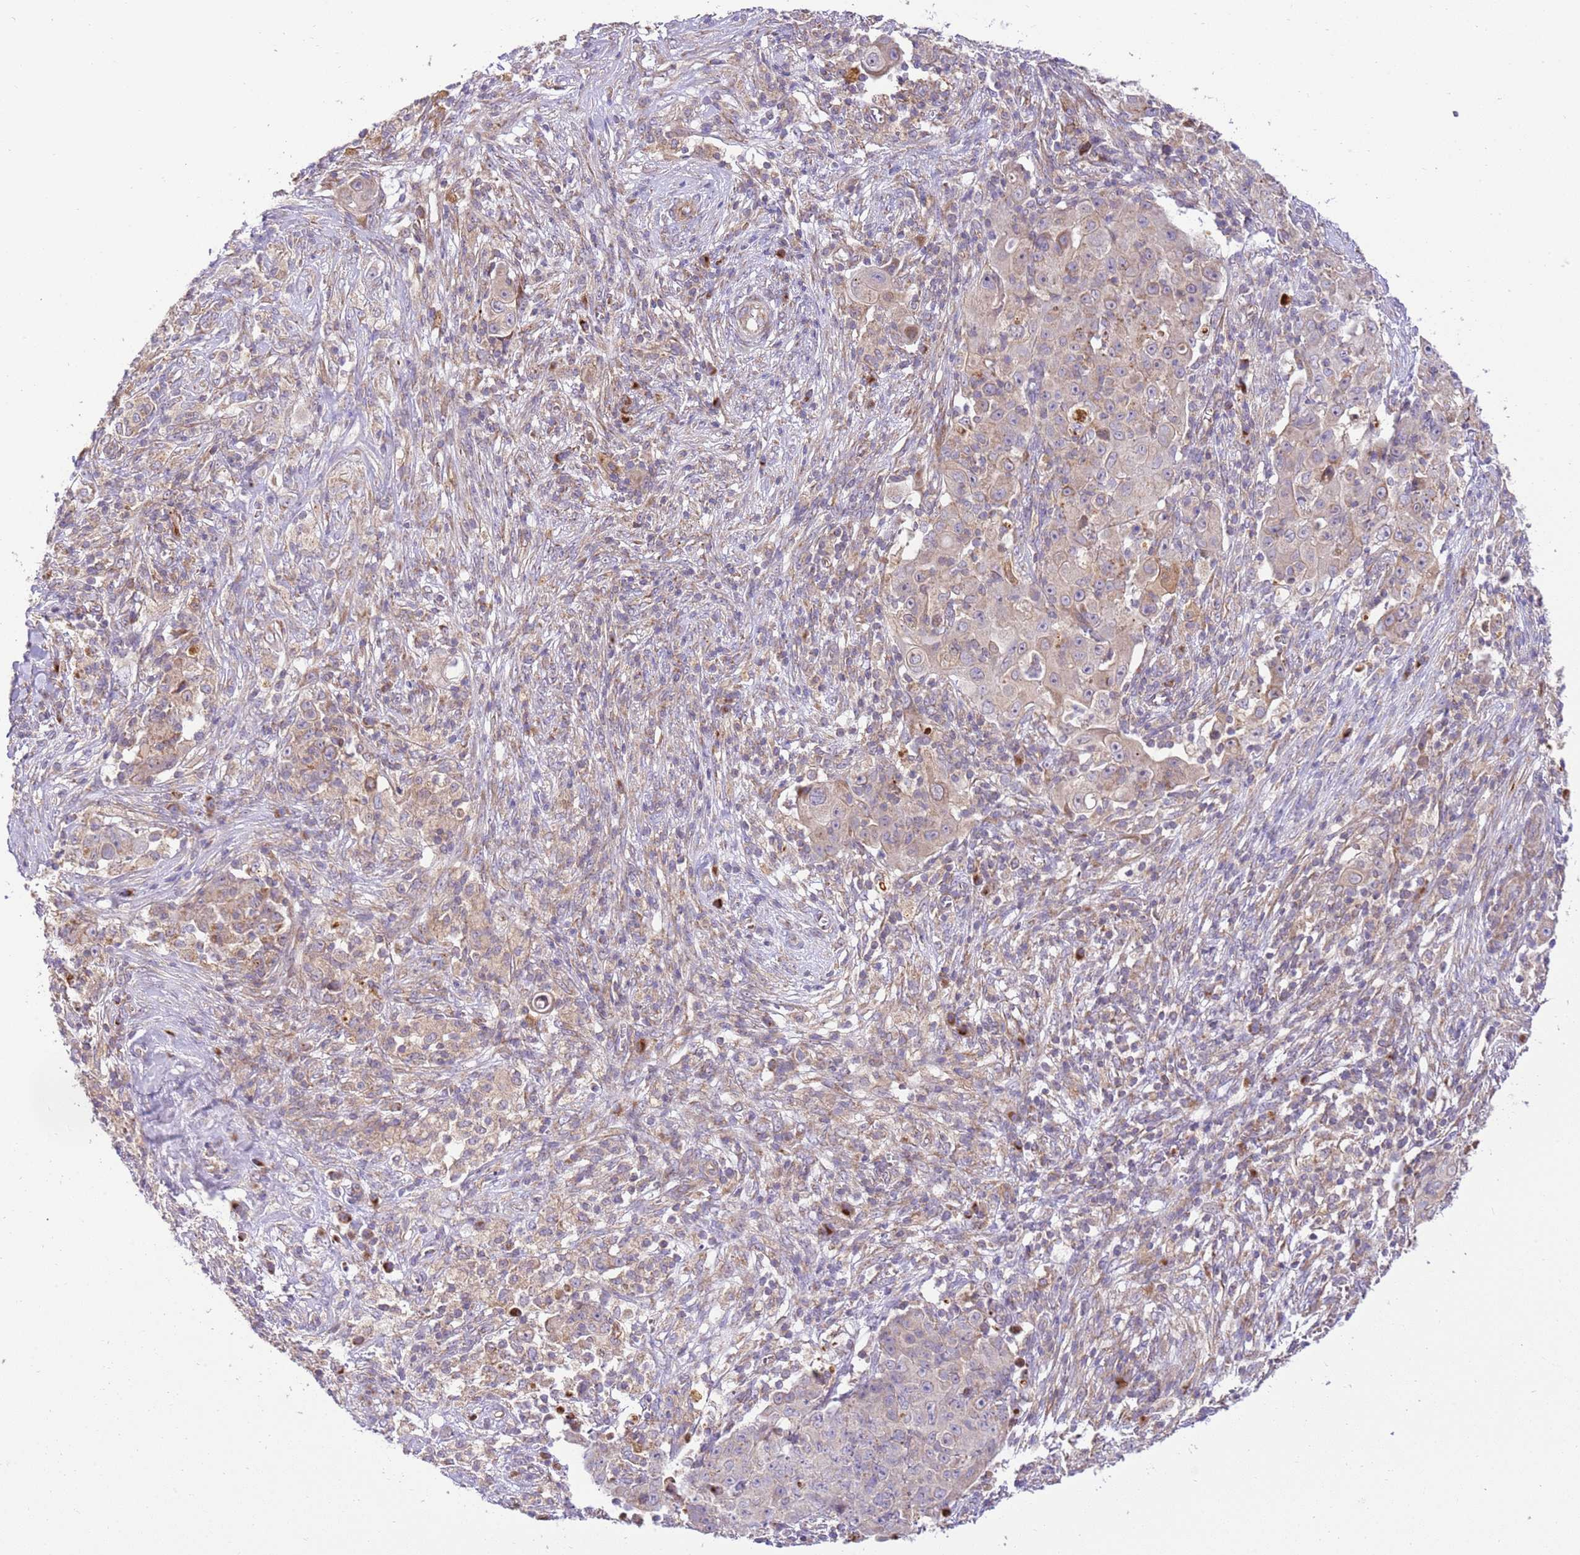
{"staining": {"intensity": "weak", "quantity": ">75%", "location": "cytoplasmic/membranous"}, "tissue": "ovarian cancer", "cell_type": "Tumor cells", "image_type": "cancer", "snomed": [{"axis": "morphology", "description": "Carcinoma, endometroid"}, {"axis": "topography", "description": "Ovary"}], "caption": "Tumor cells exhibit low levels of weak cytoplasmic/membranous staining in approximately >75% of cells in human ovarian endometroid carcinoma.", "gene": "SPATA2L", "patient": {"sex": "female", "age": 42}}